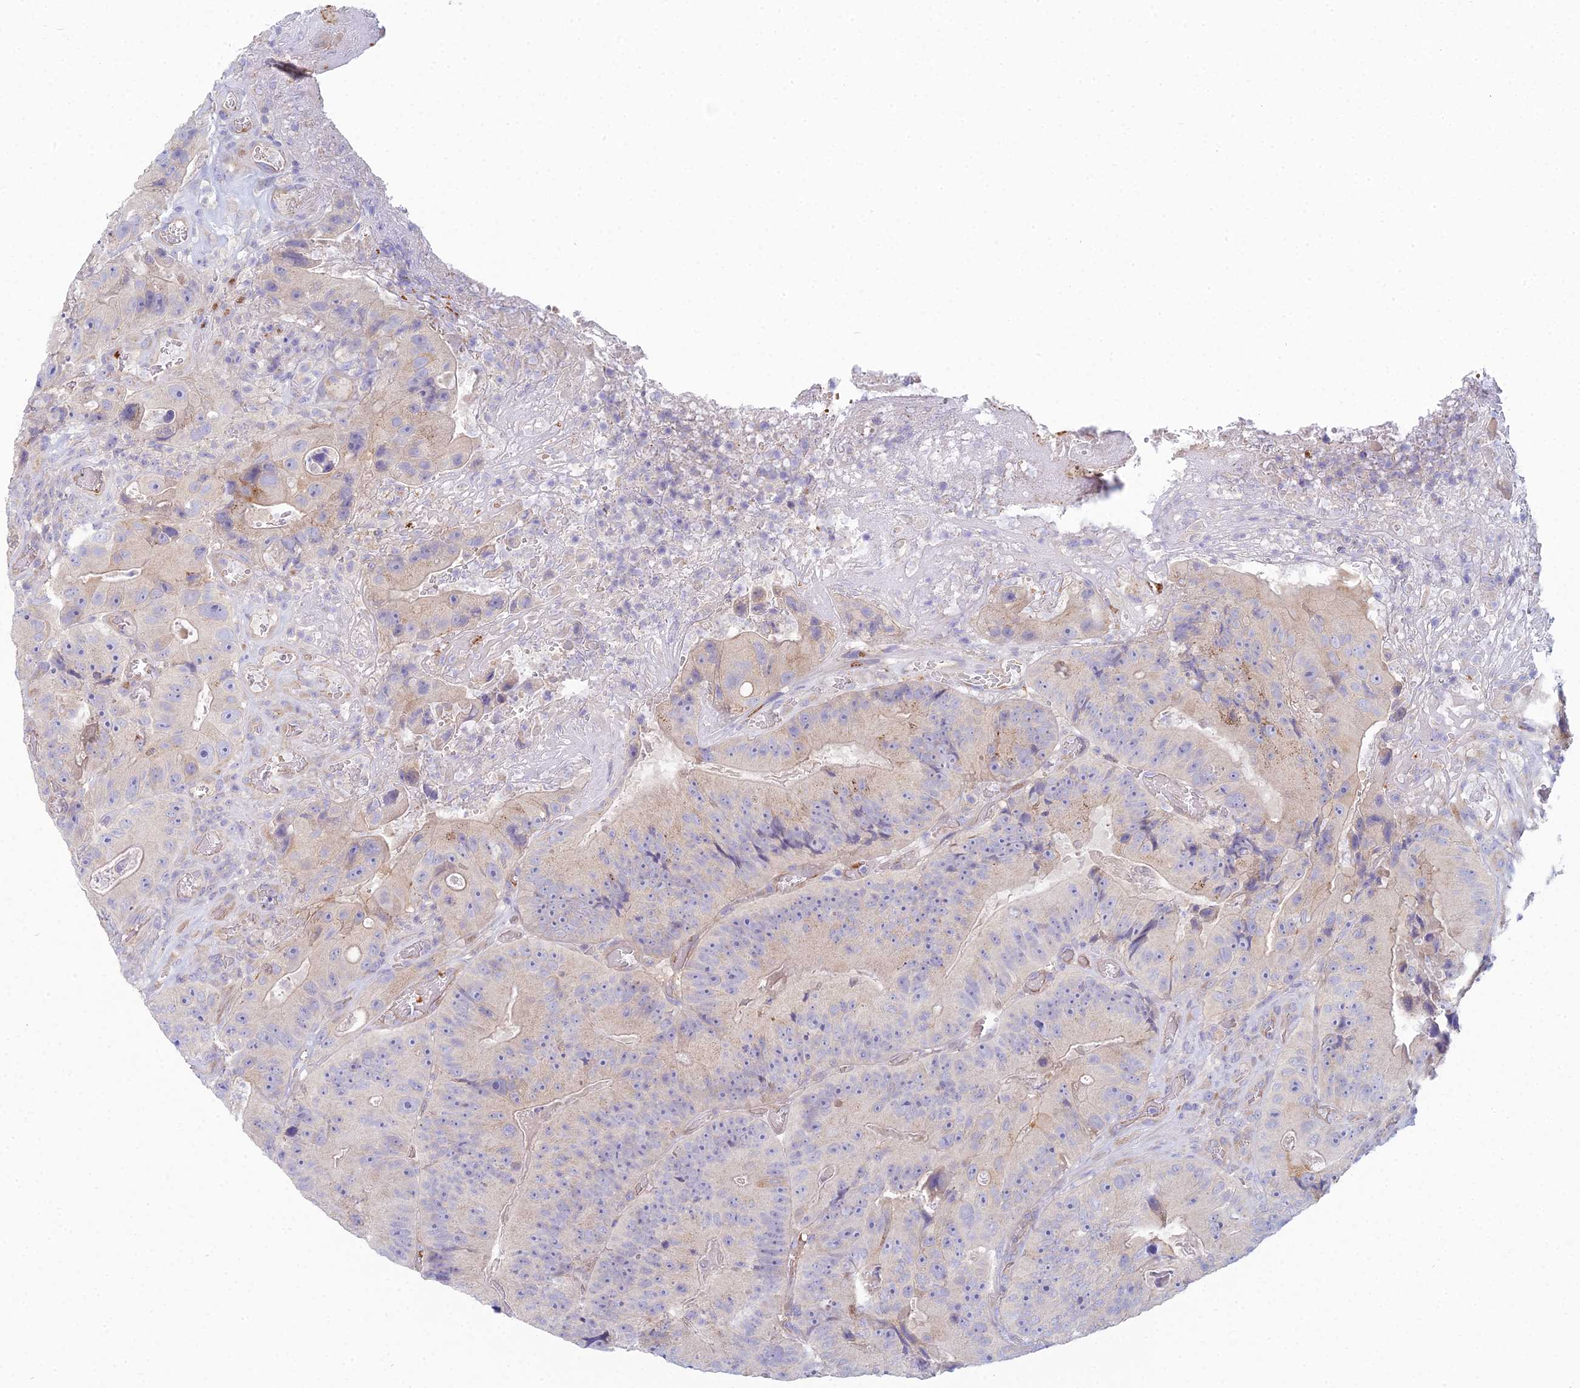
{"staining": {"intensity": "negative", "quantity": "none", "location": "none"}, "tissue": "colorectal cancer", "cell_type": "Tumor cells", "image_type": "cancer", "snomed": [{"axis": "morphology", "description": "Adenocarcinoma, NOS"}, {"axis": "topography", "description": "Colon"}], "caption": "Immunohistochemical staining of adenocarcinoma (colorectal) demonstrates no significant expression in tumor cells.", "gene": "ZNF564", "patient": {"sex": "female", "age": 86}}